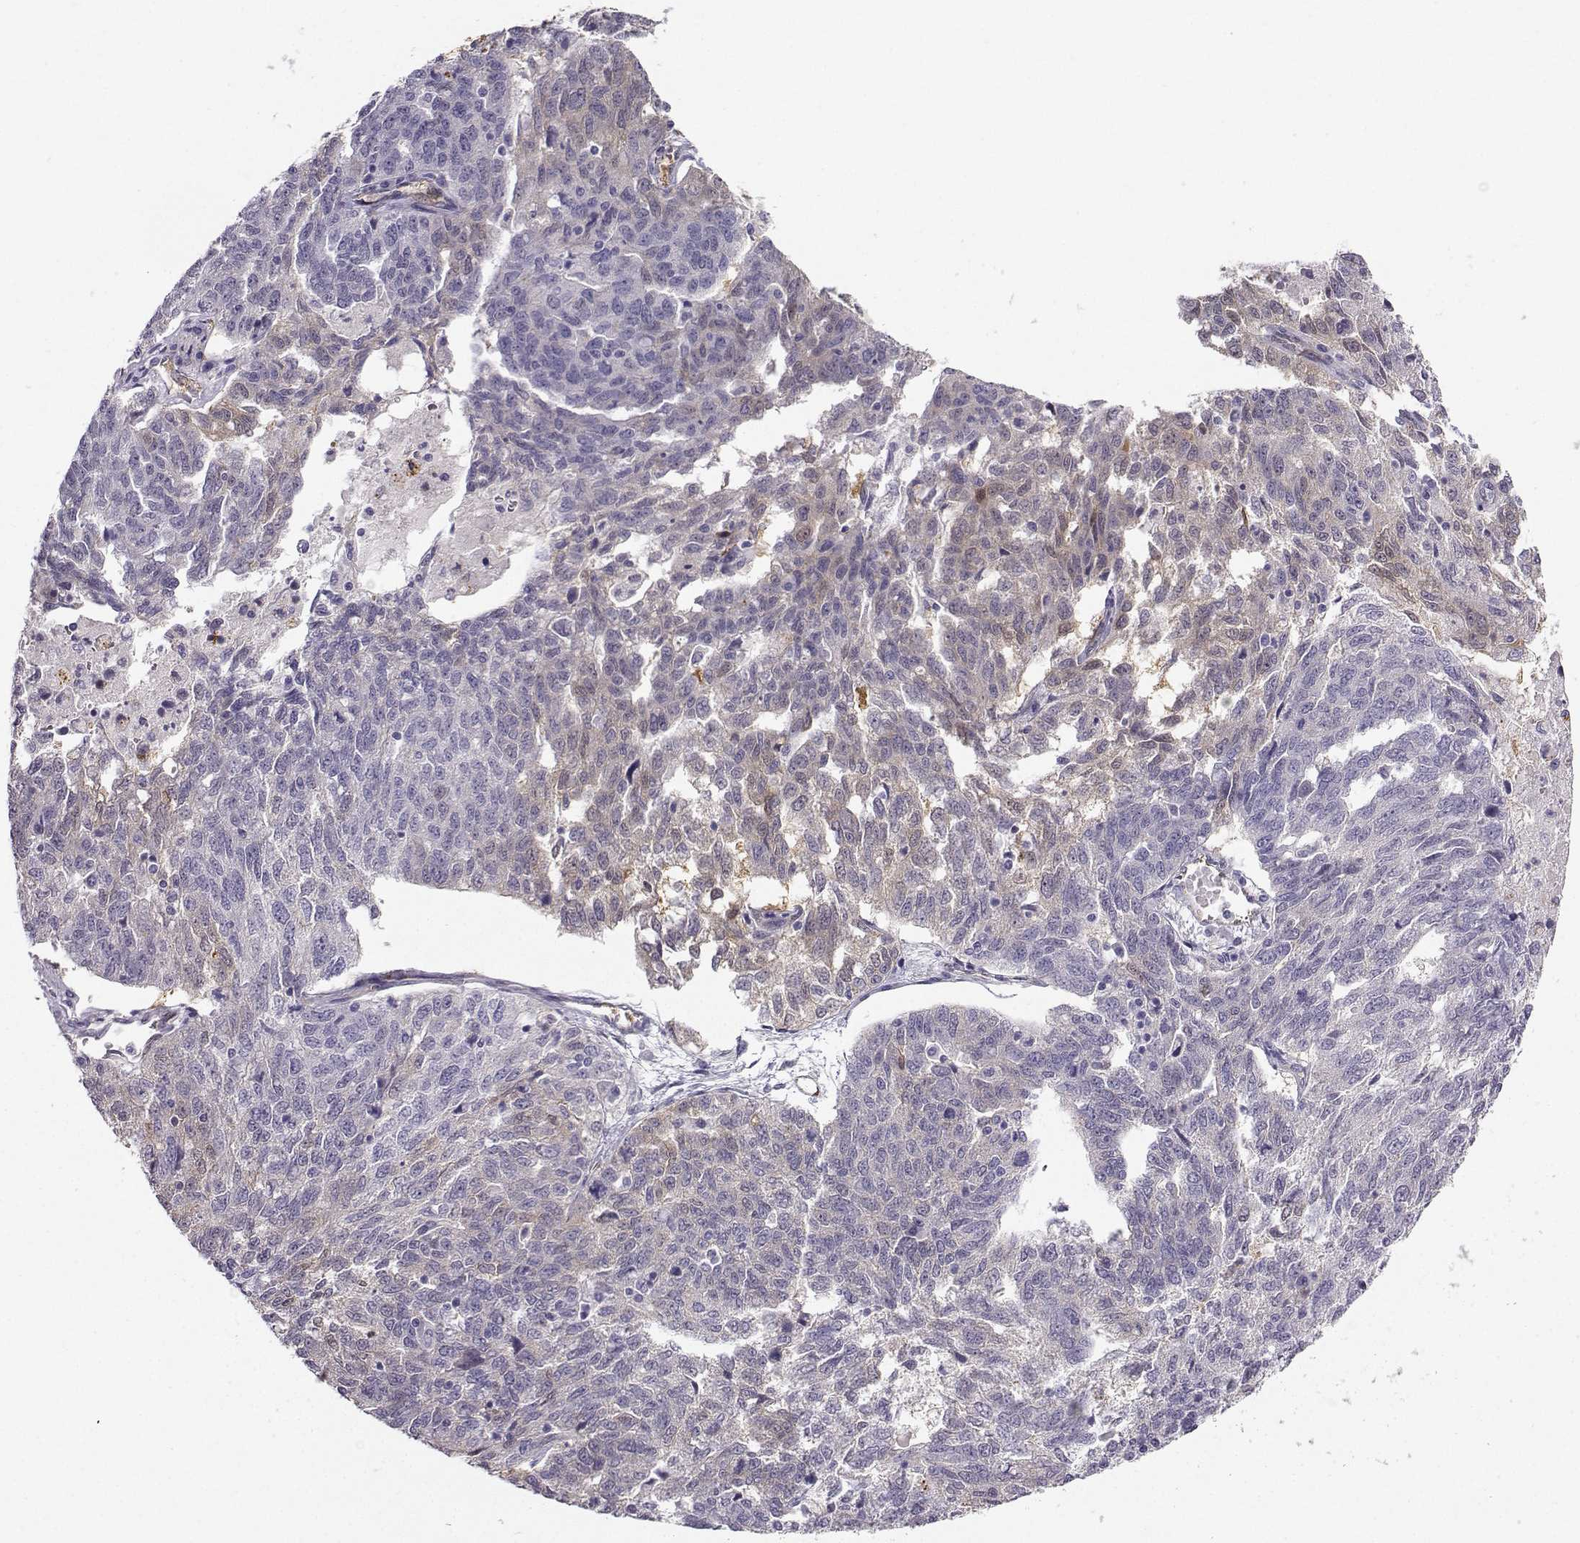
{"staining": {"intensity": "weak", "quantity": "<25%", "location": "cytoplasmic/membranous"}, "tissue": "ovarian cancer", "cell_type": "Tumor cells", "image_type": "cancer", "snomed": [{"axis": "morphology", "description": "Cystadenocarcinoma, serous, NOS"}, {"axis": "topography", "description": "Ovary"}], "caption": "A high-resolution micrograph shows immunohistochemistry staining of ovarian cancer (serous cystadenocarcinoma), which exhibits no significant staining in tumor cells. (DAB immunohistochemistry, high magnification).", "gene": "NQO1", "patient": {"sex": "female", "age": 71}}